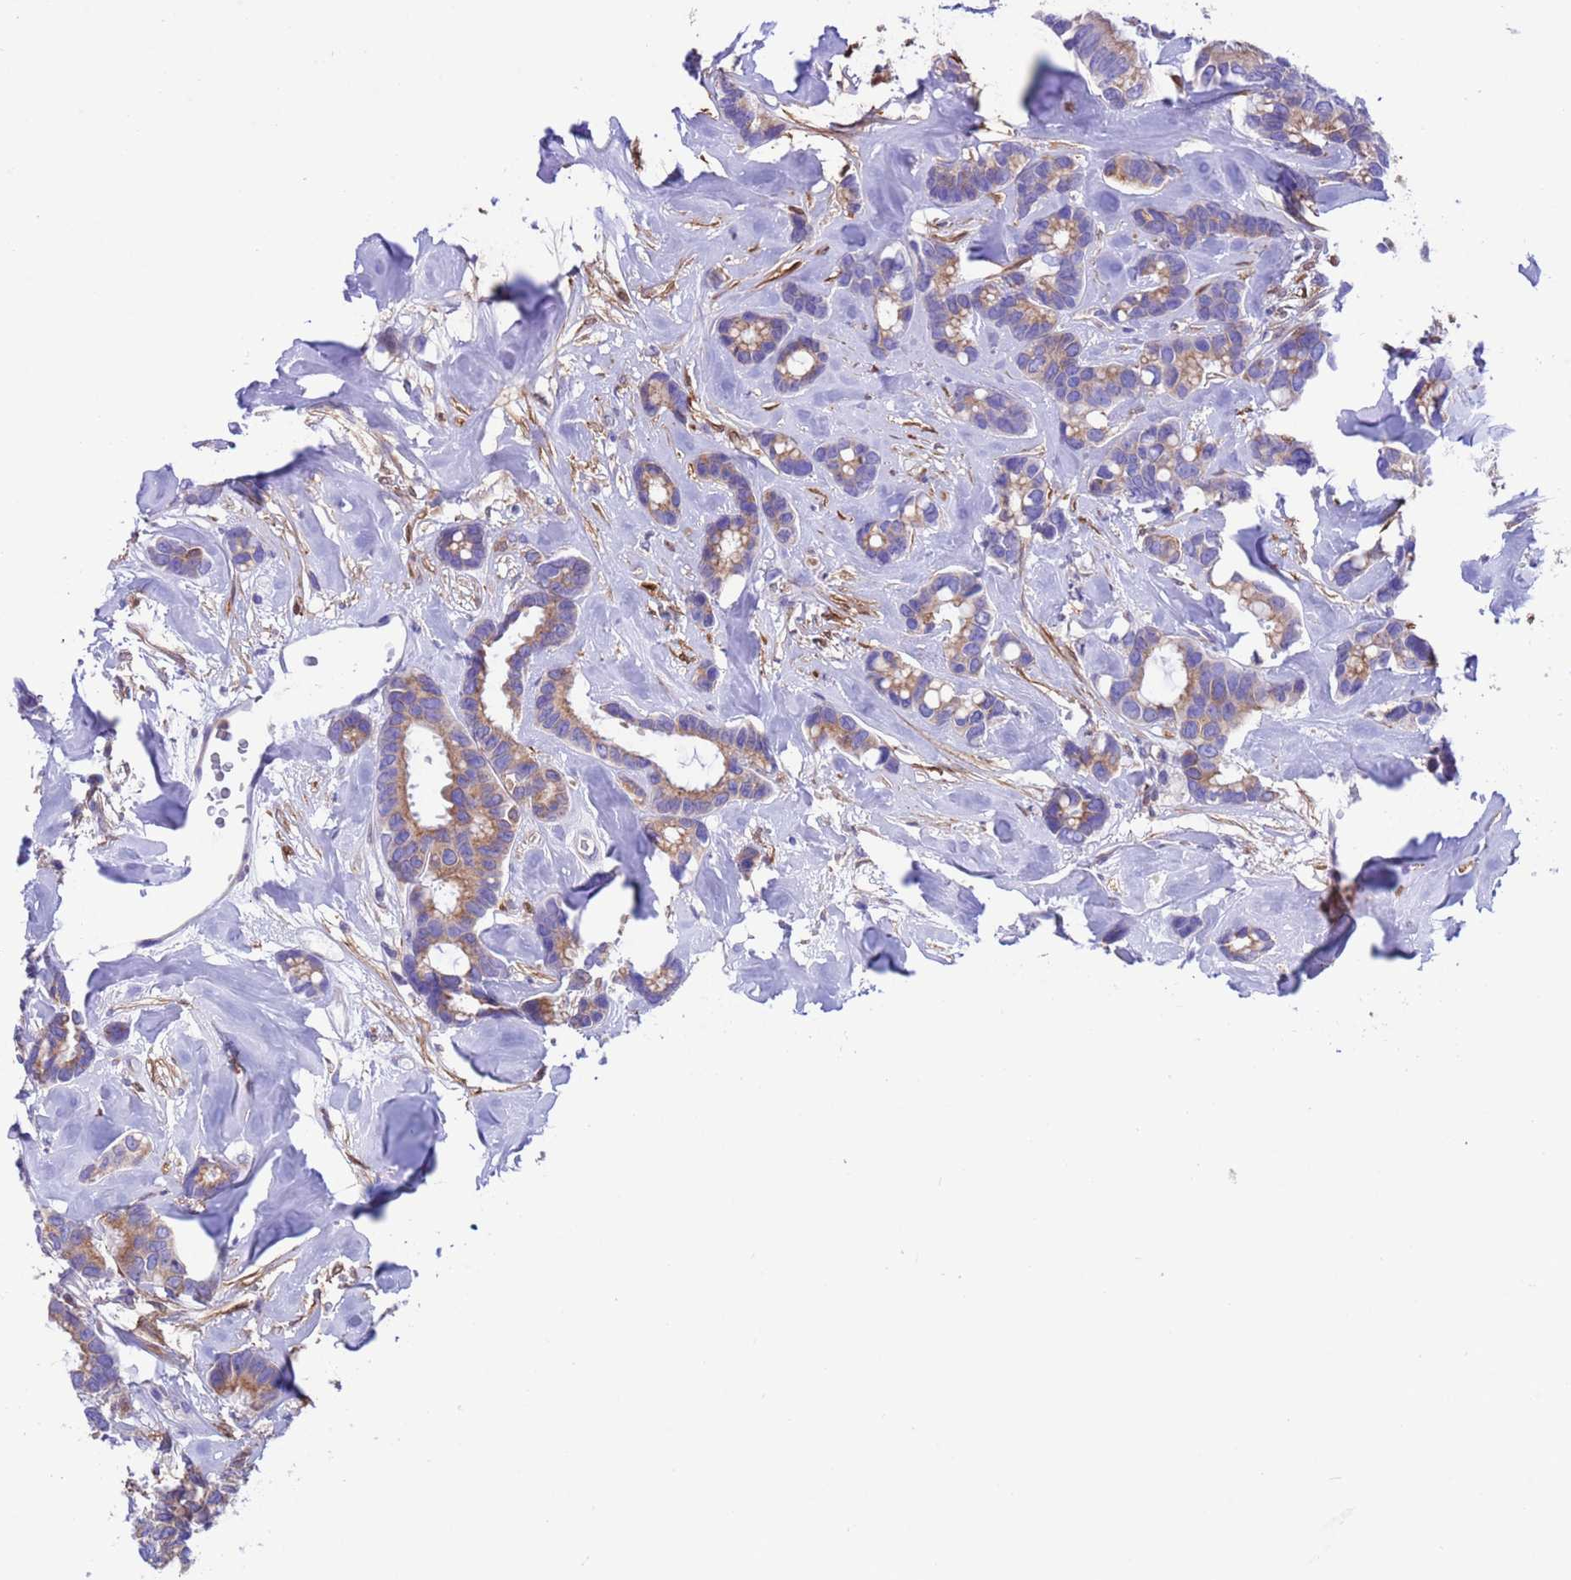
{"staining": {"intensity": "moderate", "quantity": "<25%", "location": "cytoplasmic/membranous"}, "tissue": "breast cancer", "cell_type": "Tumor cells", "image_type": "cancer", "snomed": [{"axis": "morphology", "description": "Duct carcinoma"}, {"axis": "topography", "description": "Breast"}], "caption": "Protein staining by immunohistochemistry exhibits moderate cytoplasmic/membranous expression in about <25% of tumor cells in breast cancer. (DAB IHC, brown staining for protein, blue staining for nuclei).", "gene": "C6orf47", "patient": {"sex": "female", "age": 87}}